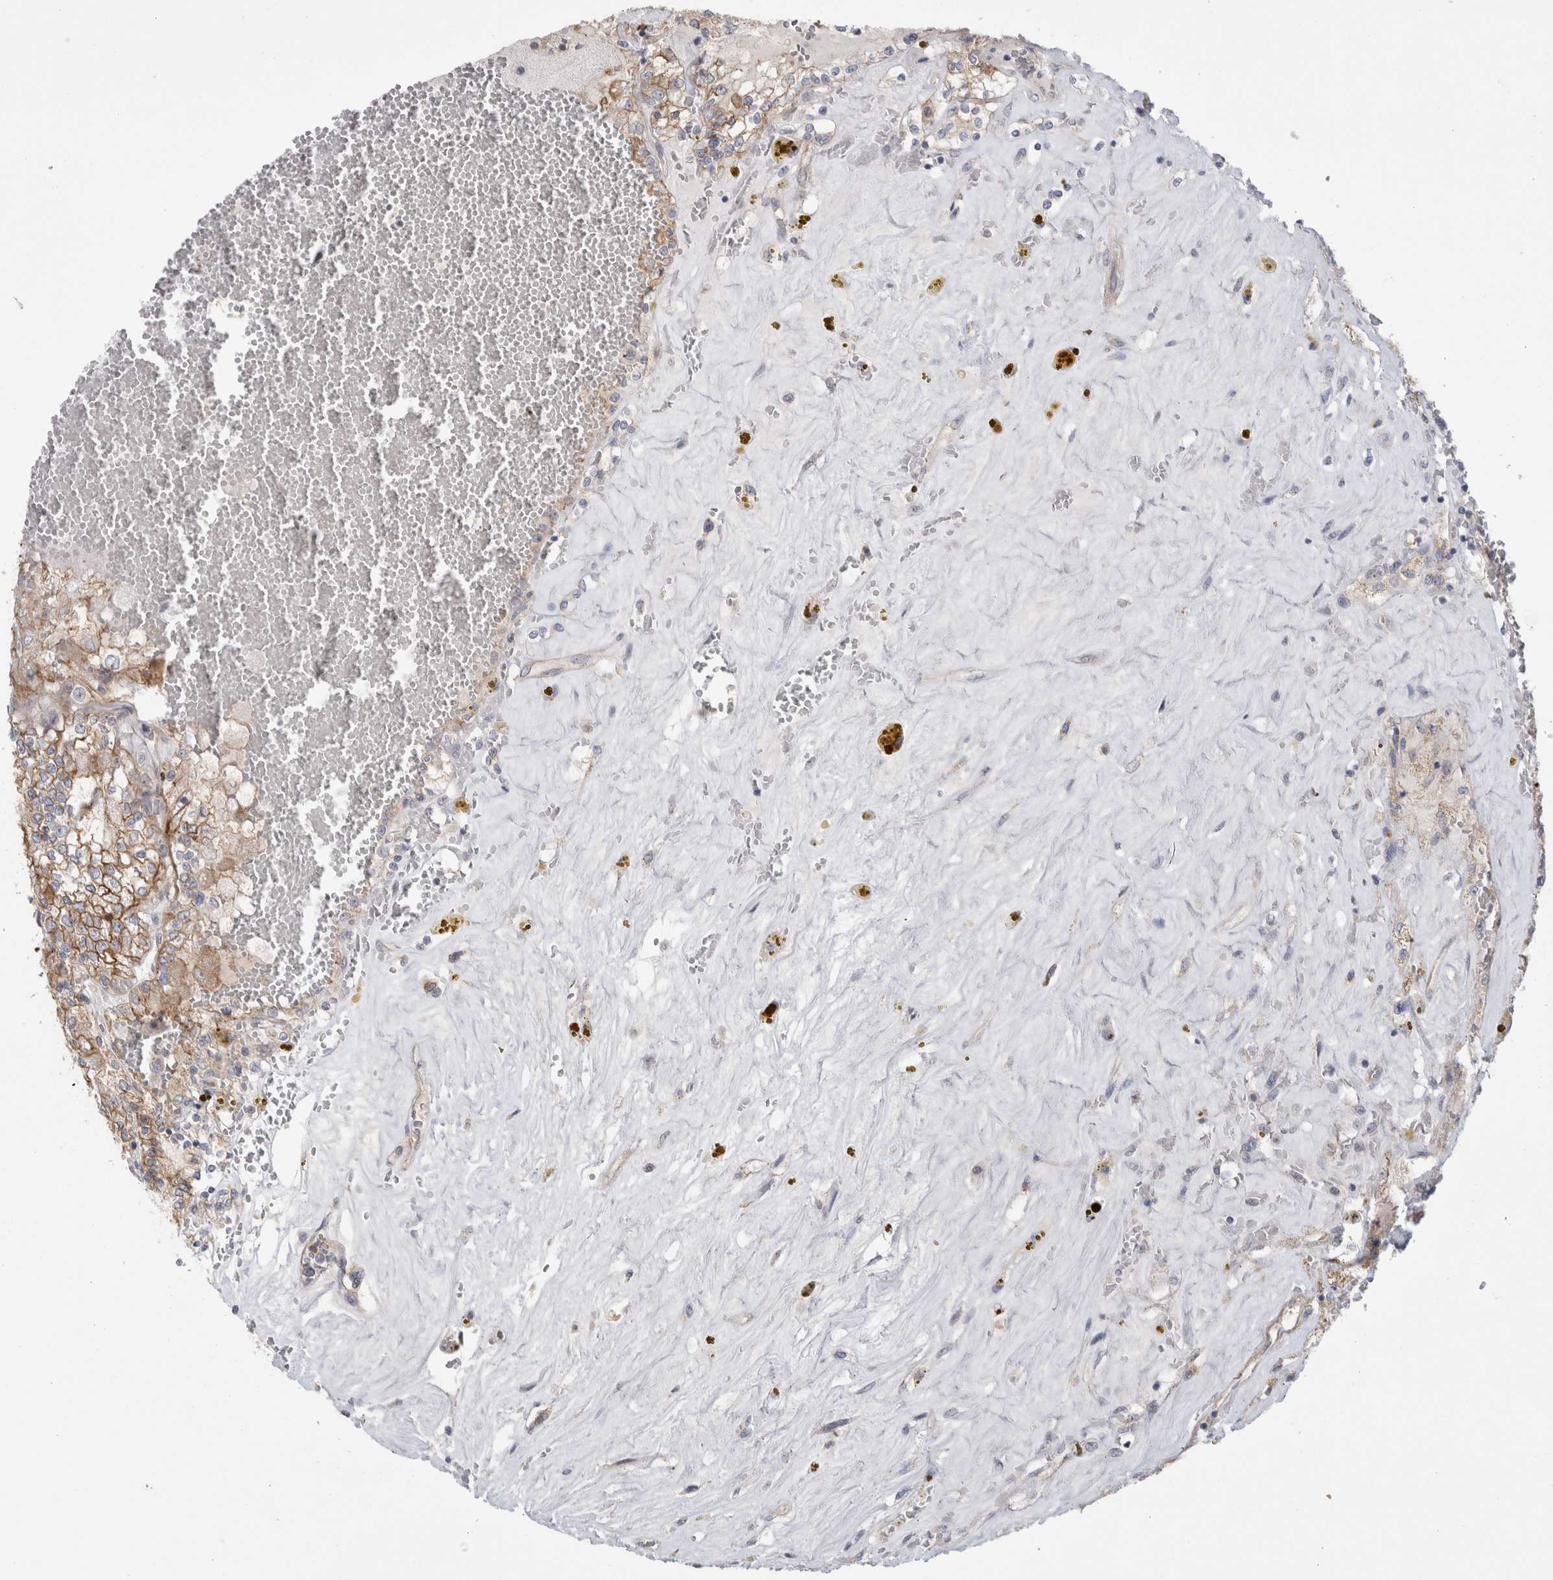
{"staining": {"intensity": "moderate", "quantity": ">75%", "location": "cytoplasmic/membranous"}, "tissue": "renal cancer", "cell_type": "Tumor cells", "image_type": "cancer", "snomed": [{"axis": "morphology", "description": "Adenocarcinoma, NOS"}, {"axis": "topography", "description": "Kidney"}], "caption": "High-power microscopy captured an immunohistochemistry (IHC) micrograph of renal cancer, revealing moderate cytoplasmic/membranous expression in approximately >75% of tumor cells. The staining is performed using DAB (3,3'-diaminobenzidine) brown chromogen to label protein expression. The nuclei are counter-stained blue using hematoxylin.", "gene": "VANGL1", "patient": {"sex": "female", "age": 56}}